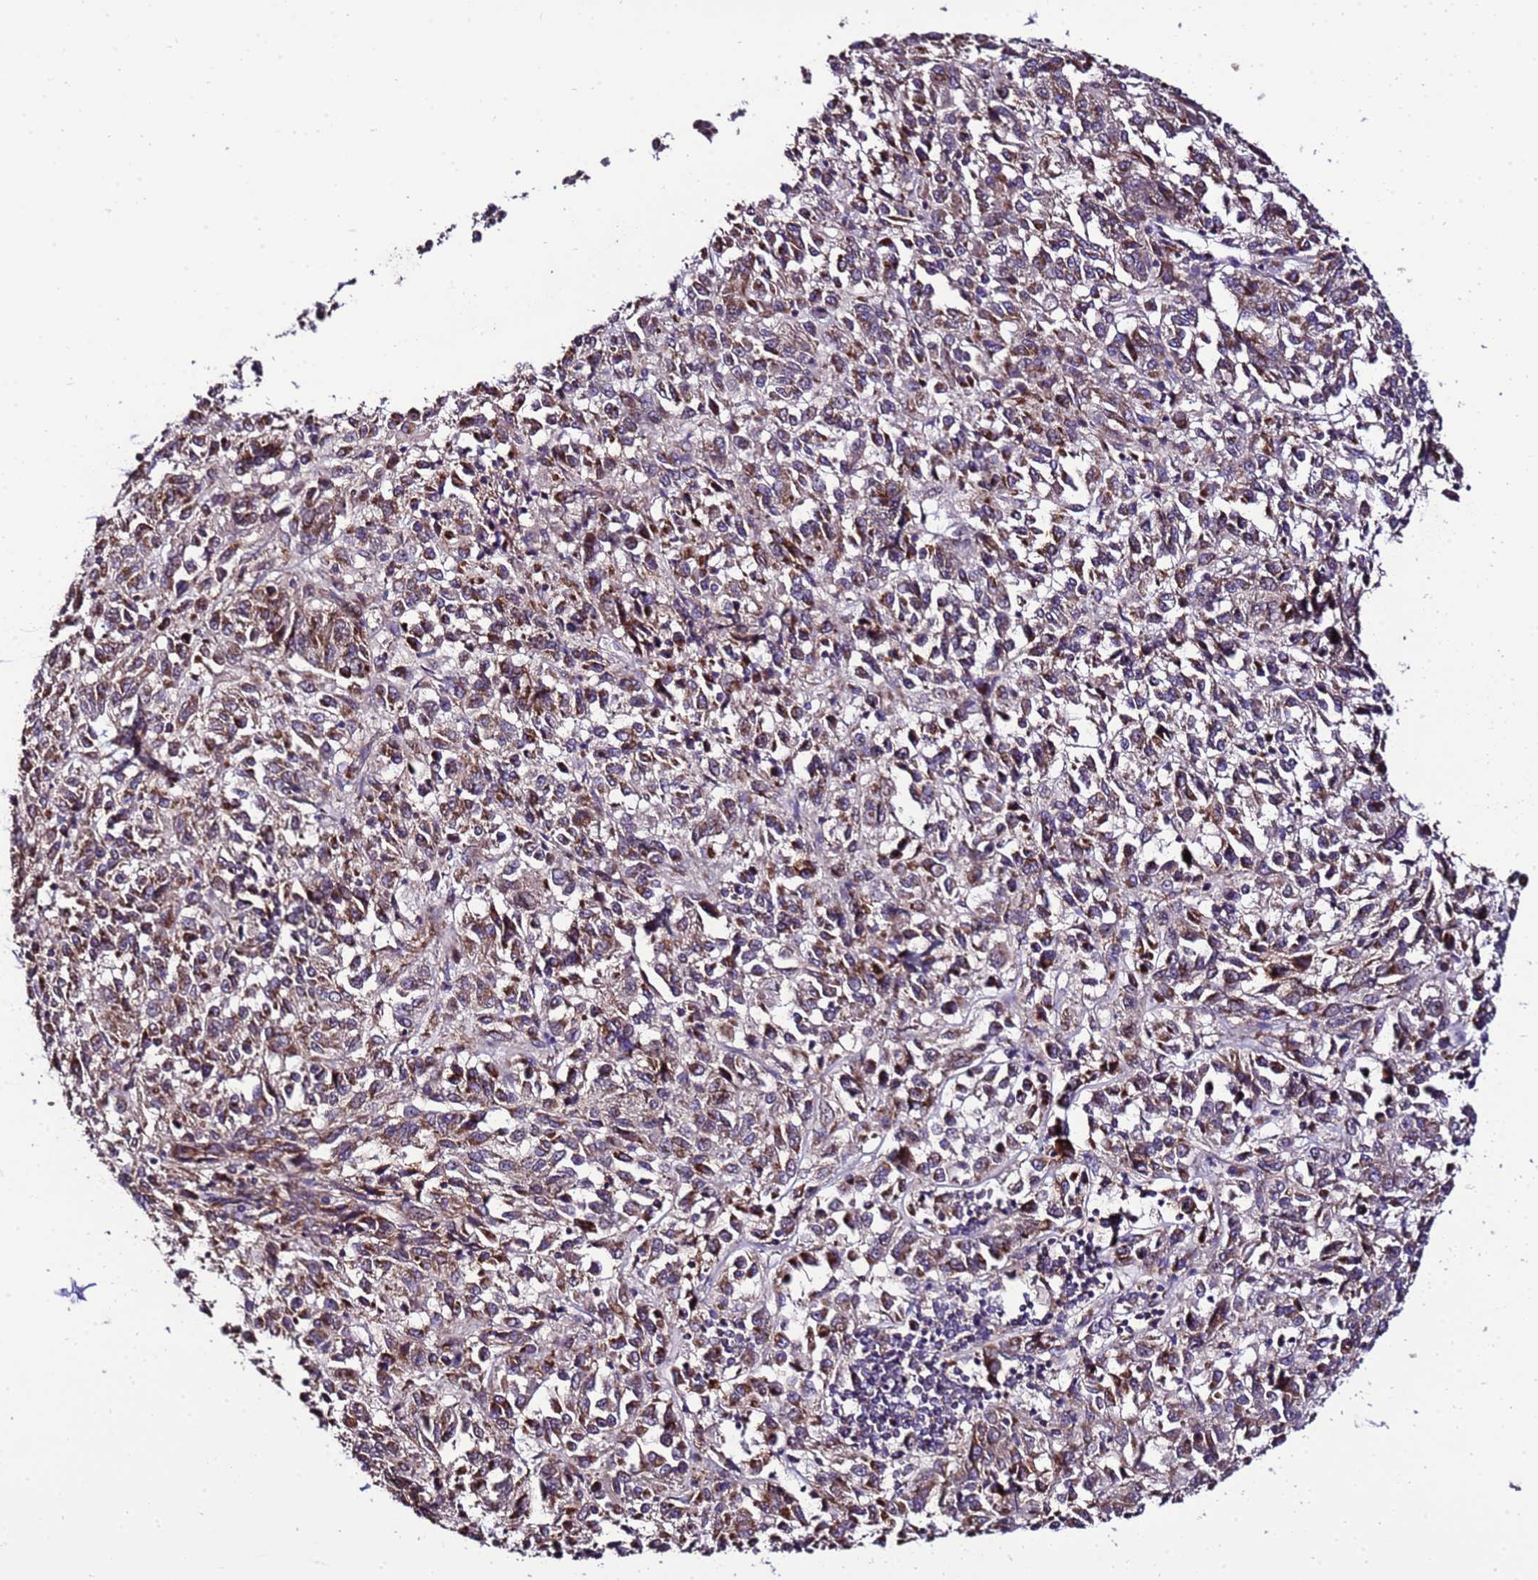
{"staining": {"intensity": "moderate", "quantity": ">75%", "location": "cytoplasmic/membranous"}, "tissue": "melanoma", "cell_type": "Tumor cells", "image_type": "cancer", "snomed": [{"axis": "morphology", "description": "Malignant melanoma, Metastatic site"}, {"axis": "topography", "description": "Lung"}], "caption": "This photomicrograph displays melanoma stained with IHC to label a protein in brown. The cytoplasmic/membranous of tumor cells show moderate positivity for the protein. Nuclei are counter-stained blue.", "gene": "ZNF329", "patient": {"sex": "male", "age": 64}}